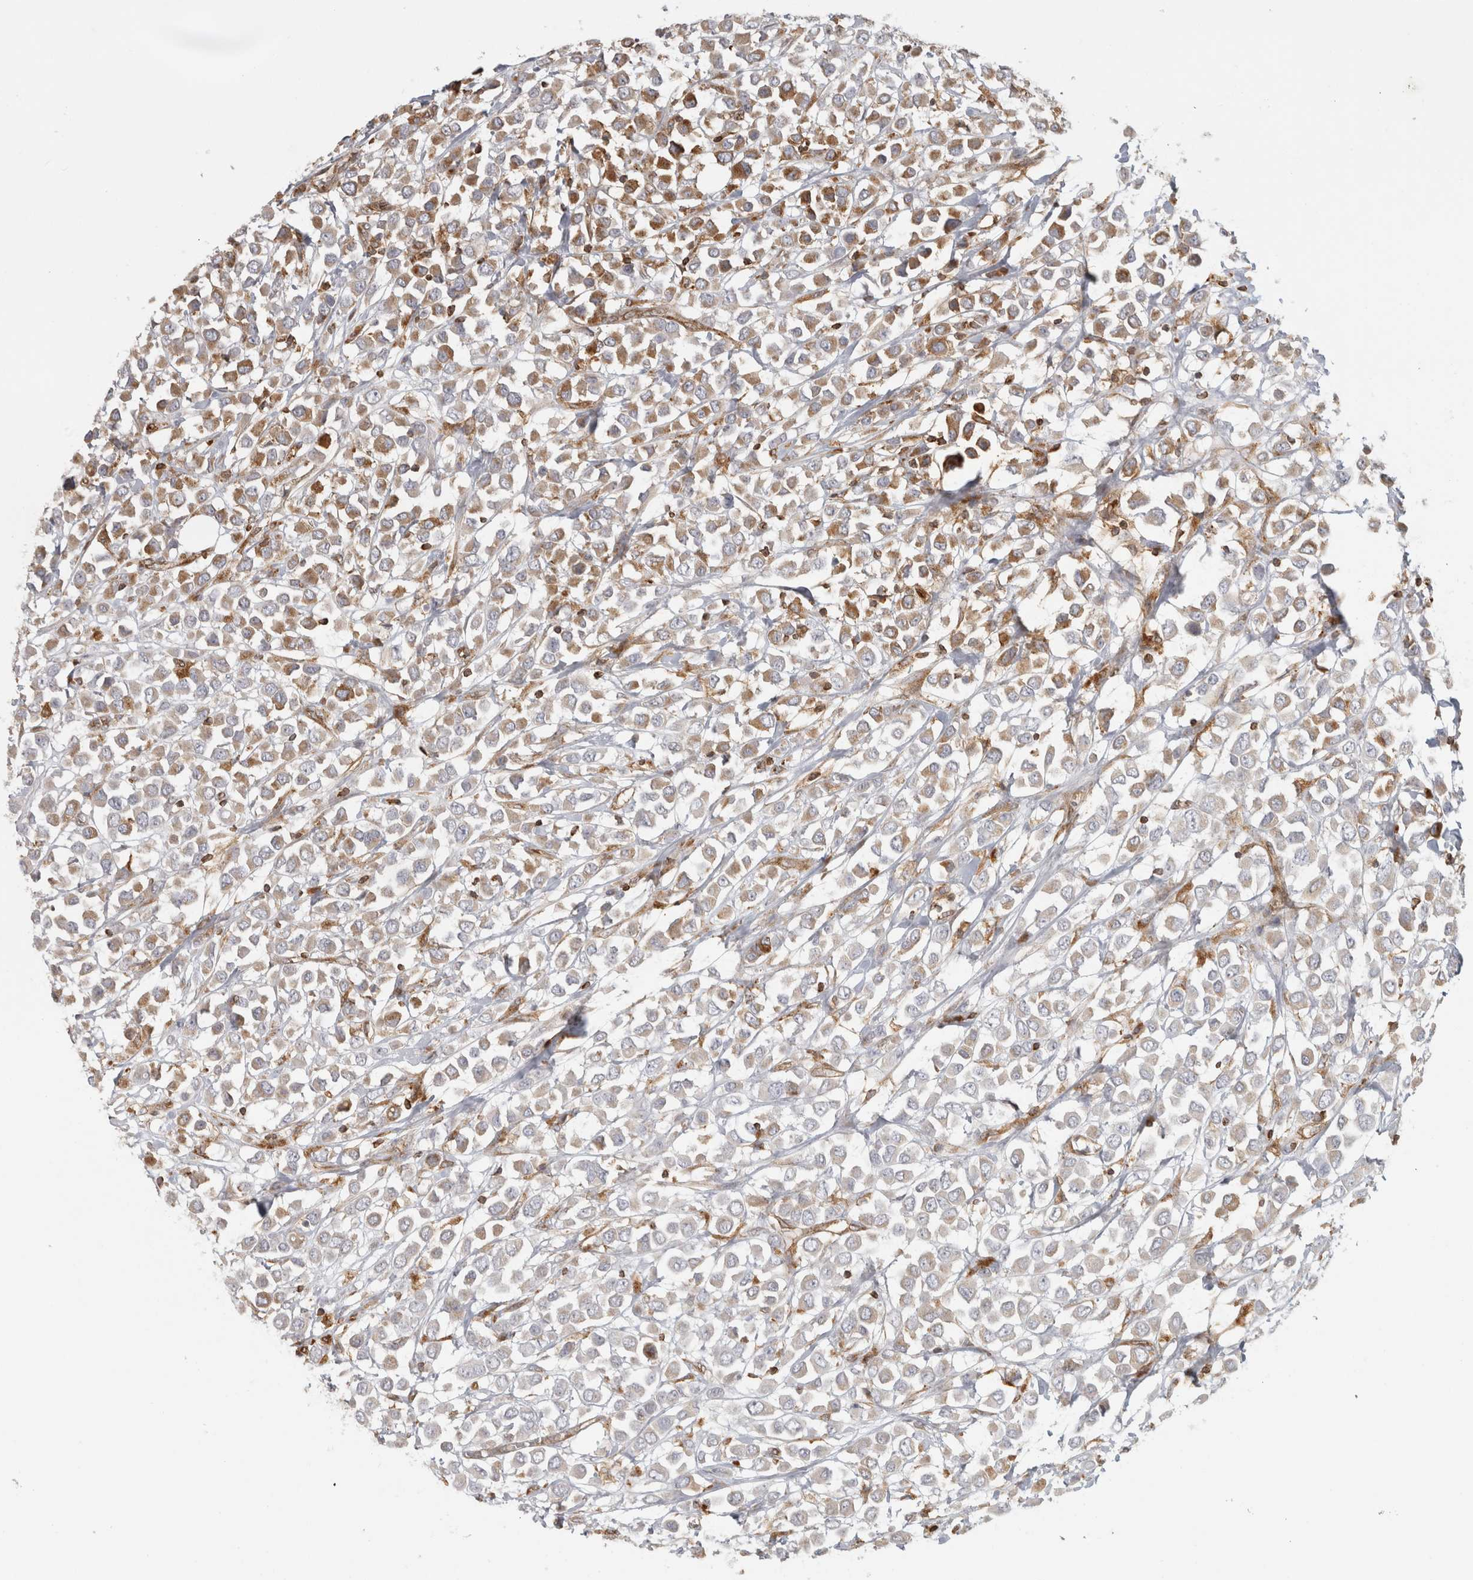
{"staining": {"intensity": "moderate", "quantity": "25%-75%", "location": "cytoplasmic/membranous"}, "tissue": "breast cancer", "cell_type": "Tumor cells", "image_type": "cancer", "snomed": [{"axis": "morphology", "description": "Duct carcinoma"}, {"axis": "topography", "description": "Breast"}], "caption": "Breast cancer stained for a protein demonstrates moderate cytoplasmic/membranous positivity in tumor cells. (DAB (3,3'-diaminobenzidine) IHC with brightfield microscopy, high magnification).", "gene": "HLA-E", "patient": {"sex": "female", "age": 61}}